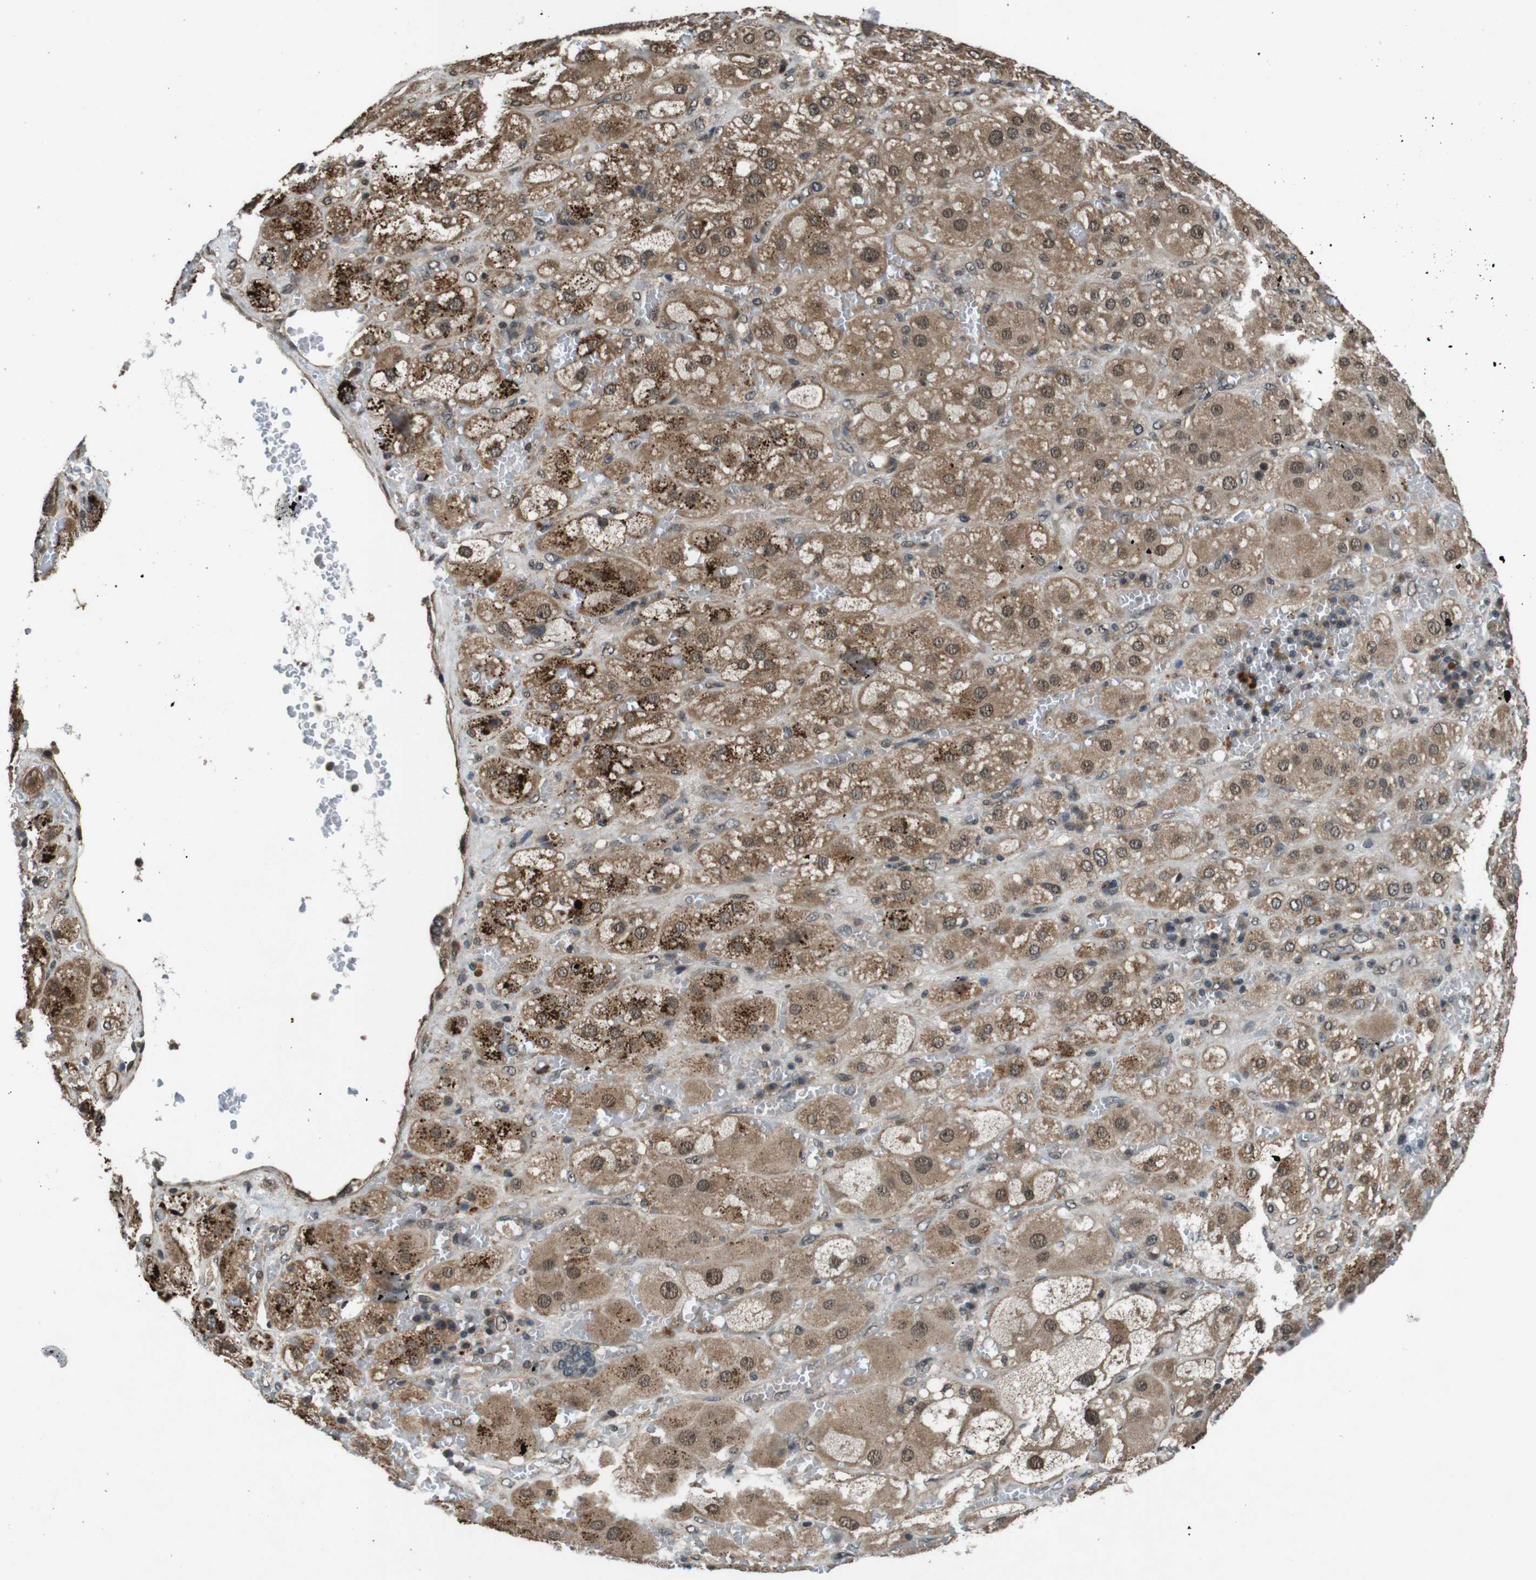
{"staining": {"intensity": "moderate", "quantity": ">75%", "location": "cytoplasmic/membranous,nuclear"}, "tissue": "adrenal gland", "cell_type": "Glandular cells", "image_type": "normal", "snomed": [{"axis": "morphology", "description": "Normal tissue, NOS"}, {"axis": "topography", "description": "Adrenal gland"}], "caption": "Immunohistochemistry photomicrograph of benign human adrenal gland stained for a protein (brown), which displays medium levels of moderate cytoplasmic/membranous,nuclear staining in about >75% of glandular cells.", "gene": "SOCS1", "patient": {"sex": "female", "age": 47}}